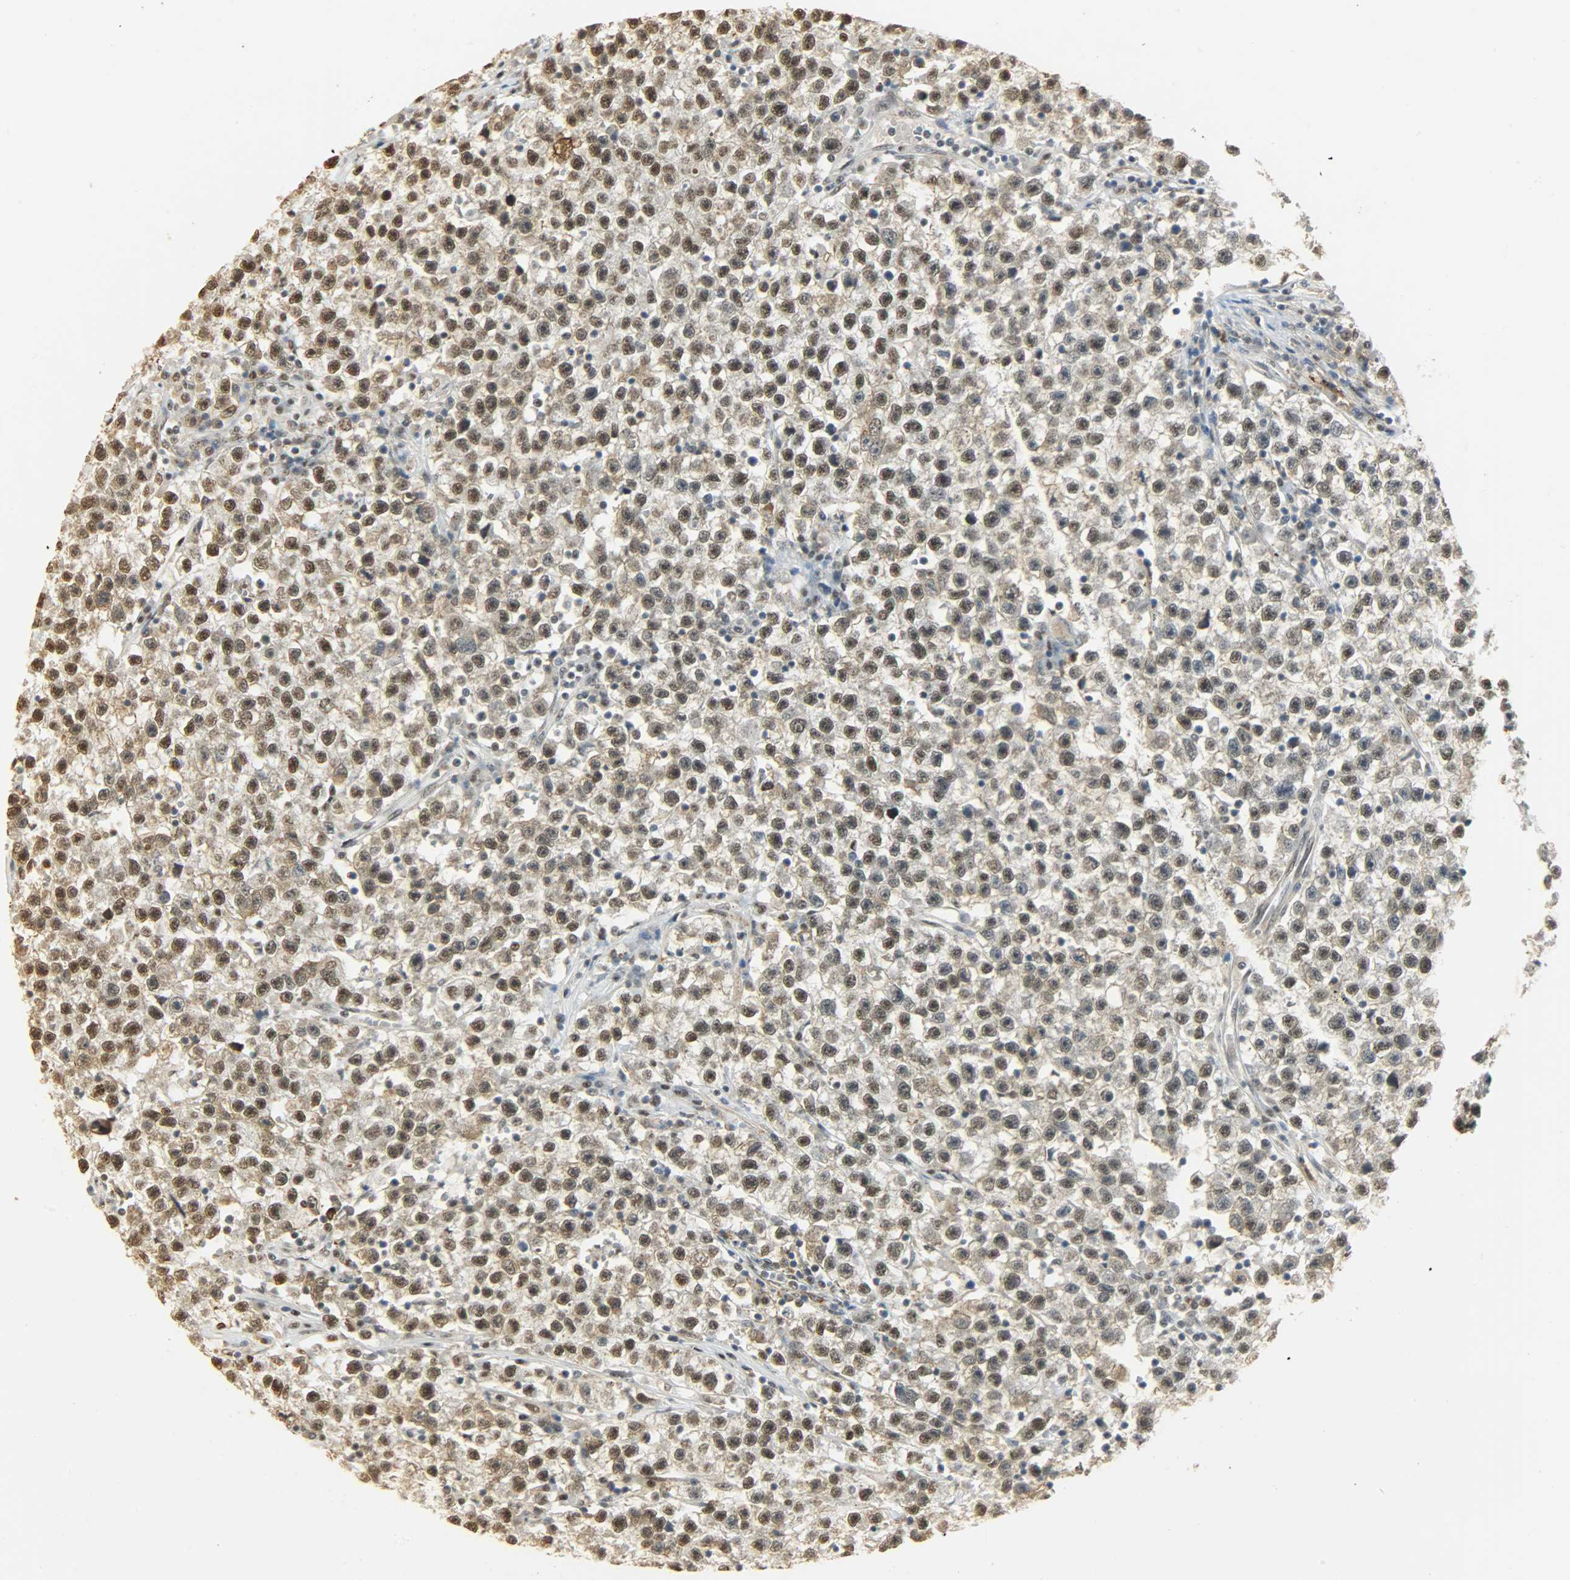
{"staining": {"intensity": "weak", "quantity": ">75%", "location": "nuclear"}, "tissue": "testis cancer", "cell_type": "Tumor cells", "image_type": "cancer", "snomed": [{"axis": "morphology", "description": "Seminoma, NOS"}, {"axis": "topography", "description": "Testis"}], "caption": "Testis seminoma stained with DAB (3,3'-diaminobenzidine) immunohistochemistry exhibits low levels of weak nuclear staining in about >75% of tumor cells.", "gene": "NGFR", "patient": {"sex": "male", "age": 22}}